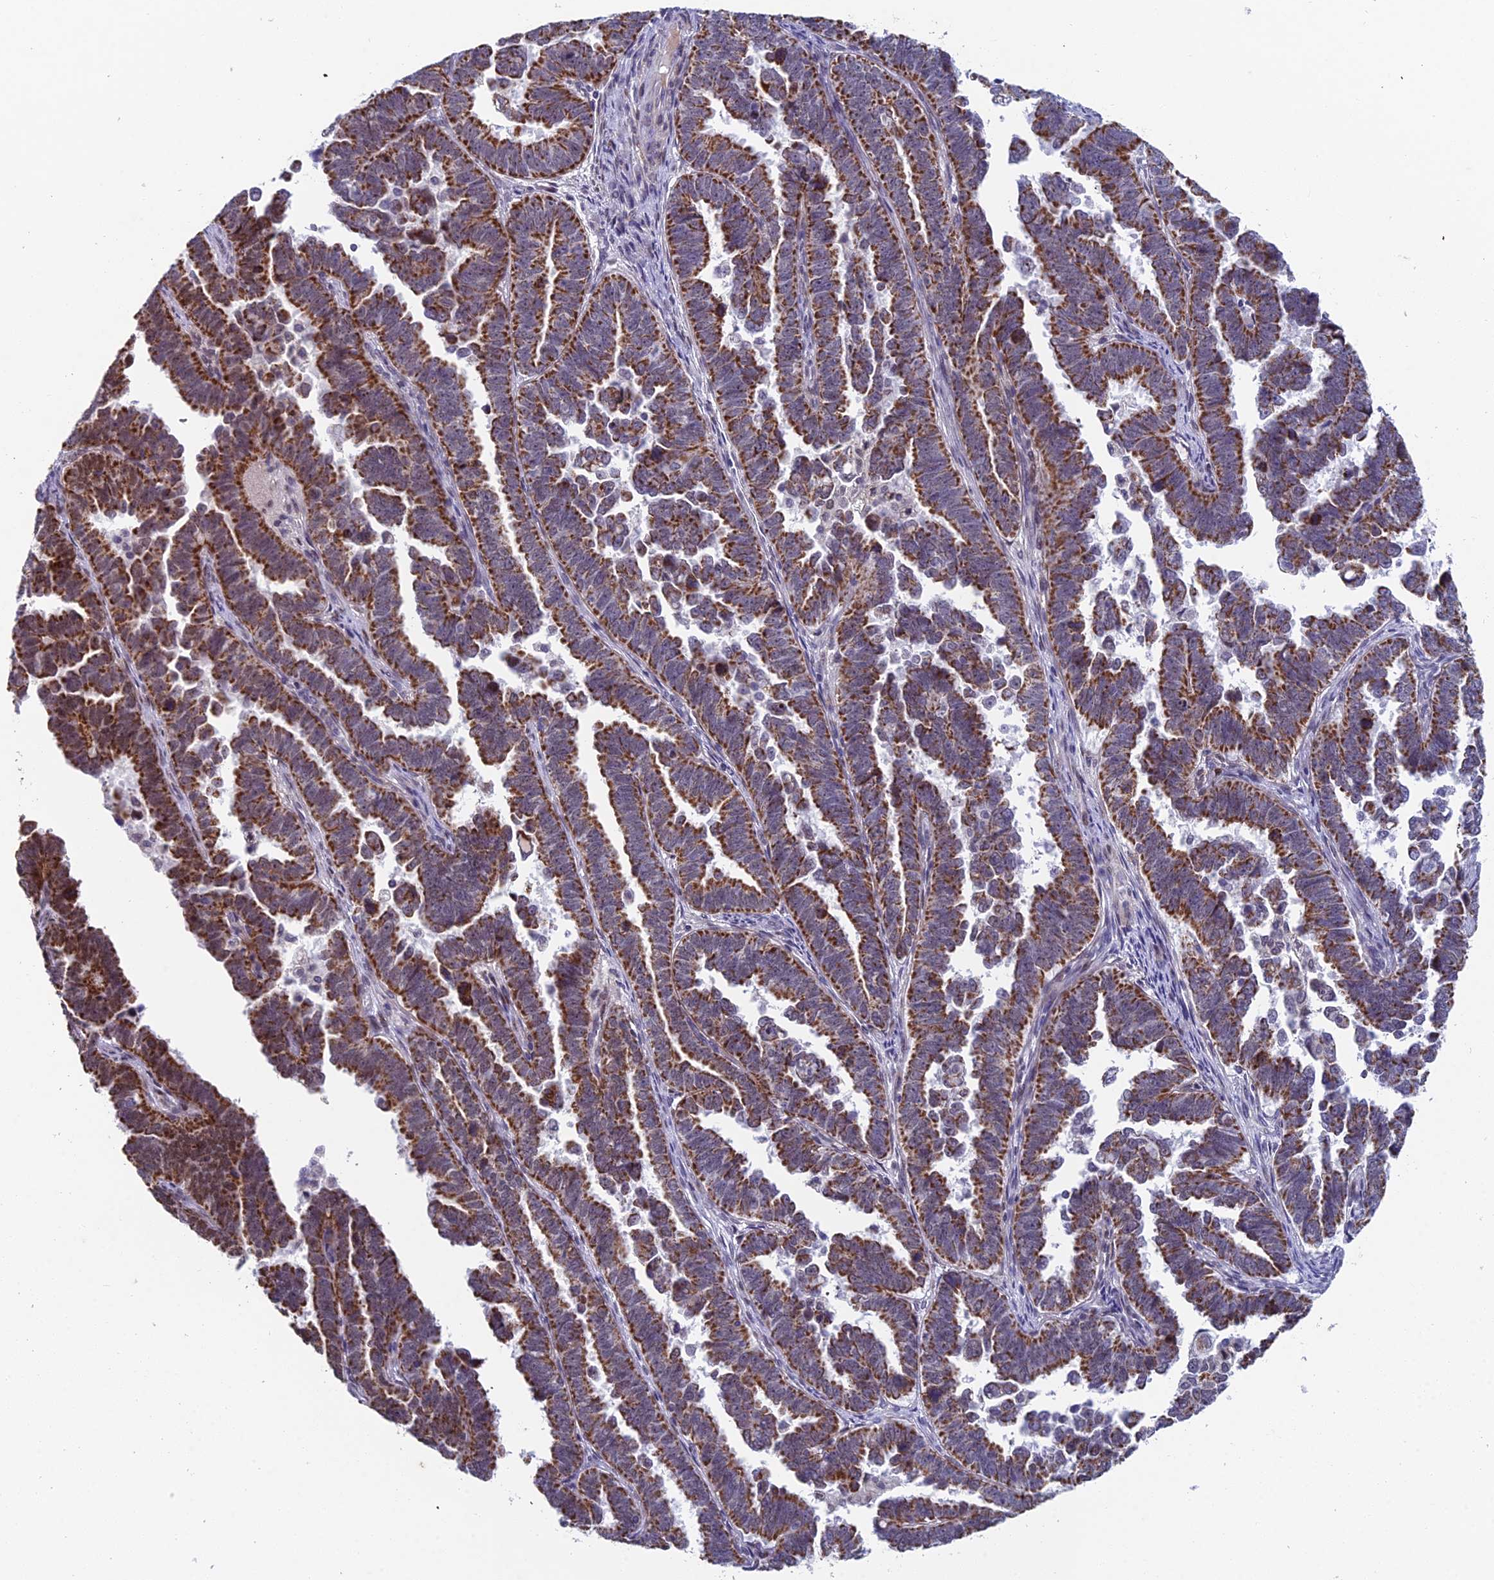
{"staining": {"intensity": "strong", "quantity": ">75%", "location": "cytoplasmic/membranous"}, "tissue": "endometrial cancer", "cell_type": "Tumor cells", "image_type": "cancer", "snomed": [{"axis": "morphology", "description": "Adenocarcinoma, NOS"}, {"axis": "topography", "description": "Endometrium"}], "caption": "Tumor cells exhibit strong cytoplasmic/membranous expression in approximately >75% of cells in adenocarcinoma (endometrial).", "gene": "XKR9", "patient": {"sex": "female", "age": 75}}